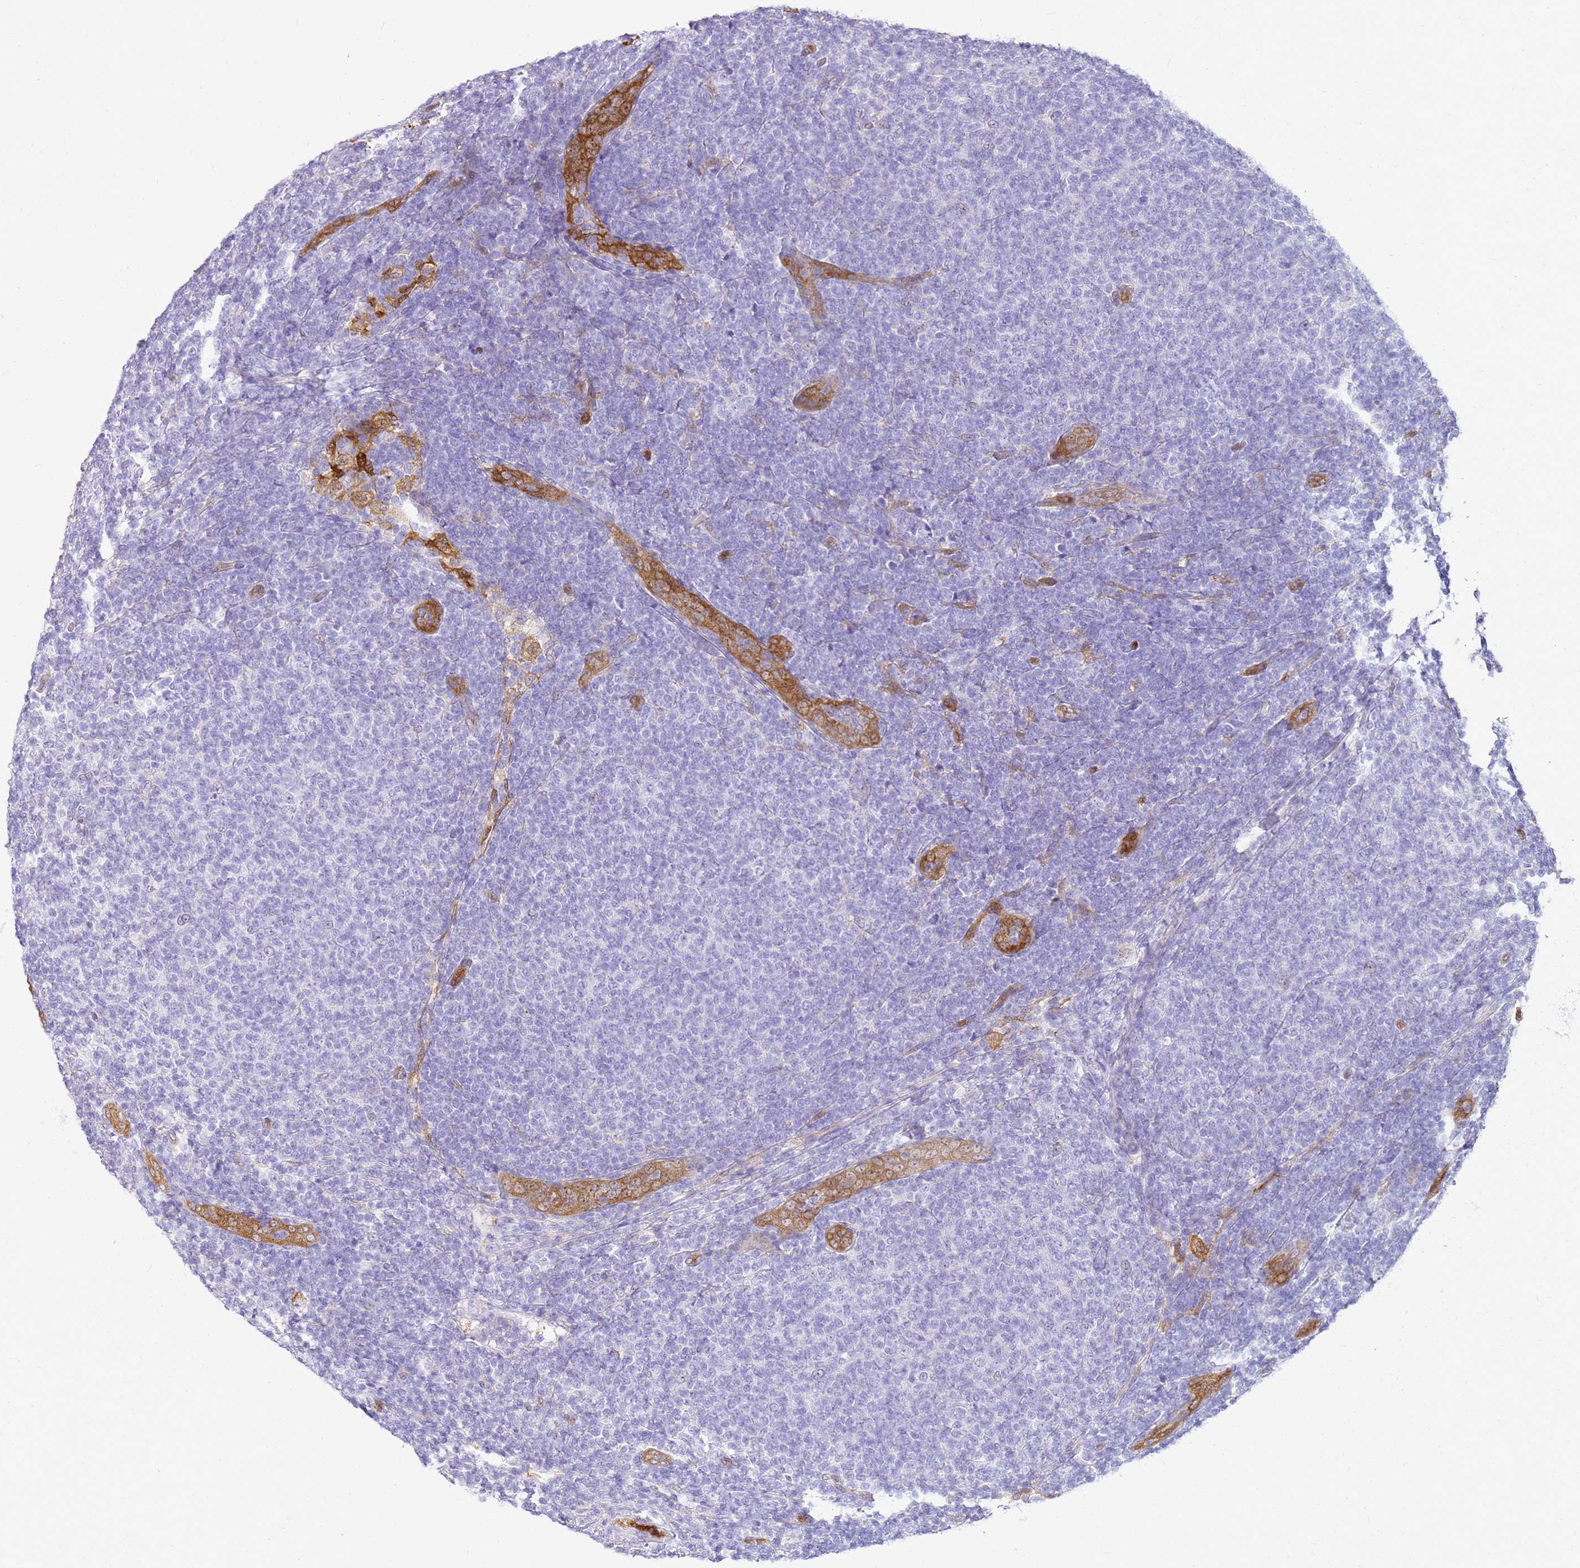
{"staining": {"intensity": "negative", "quantity": "none", "location": "none"}, "tissue": "lymphoma", "cell_type": "Tumor cells", "image_type": "cancer", "snomed": [{"axis": "morphology", "description": "Malignant lymphoma, non-Hodgkin's type, Low grade"}, {"axis": "topography", "description": "Lymph node"}], "caption": "Image shows no significant protein expression in tumor cells of lymphoma.", "gene": "SULT1E1", "patient": {"sex": "male", "age": 66}}